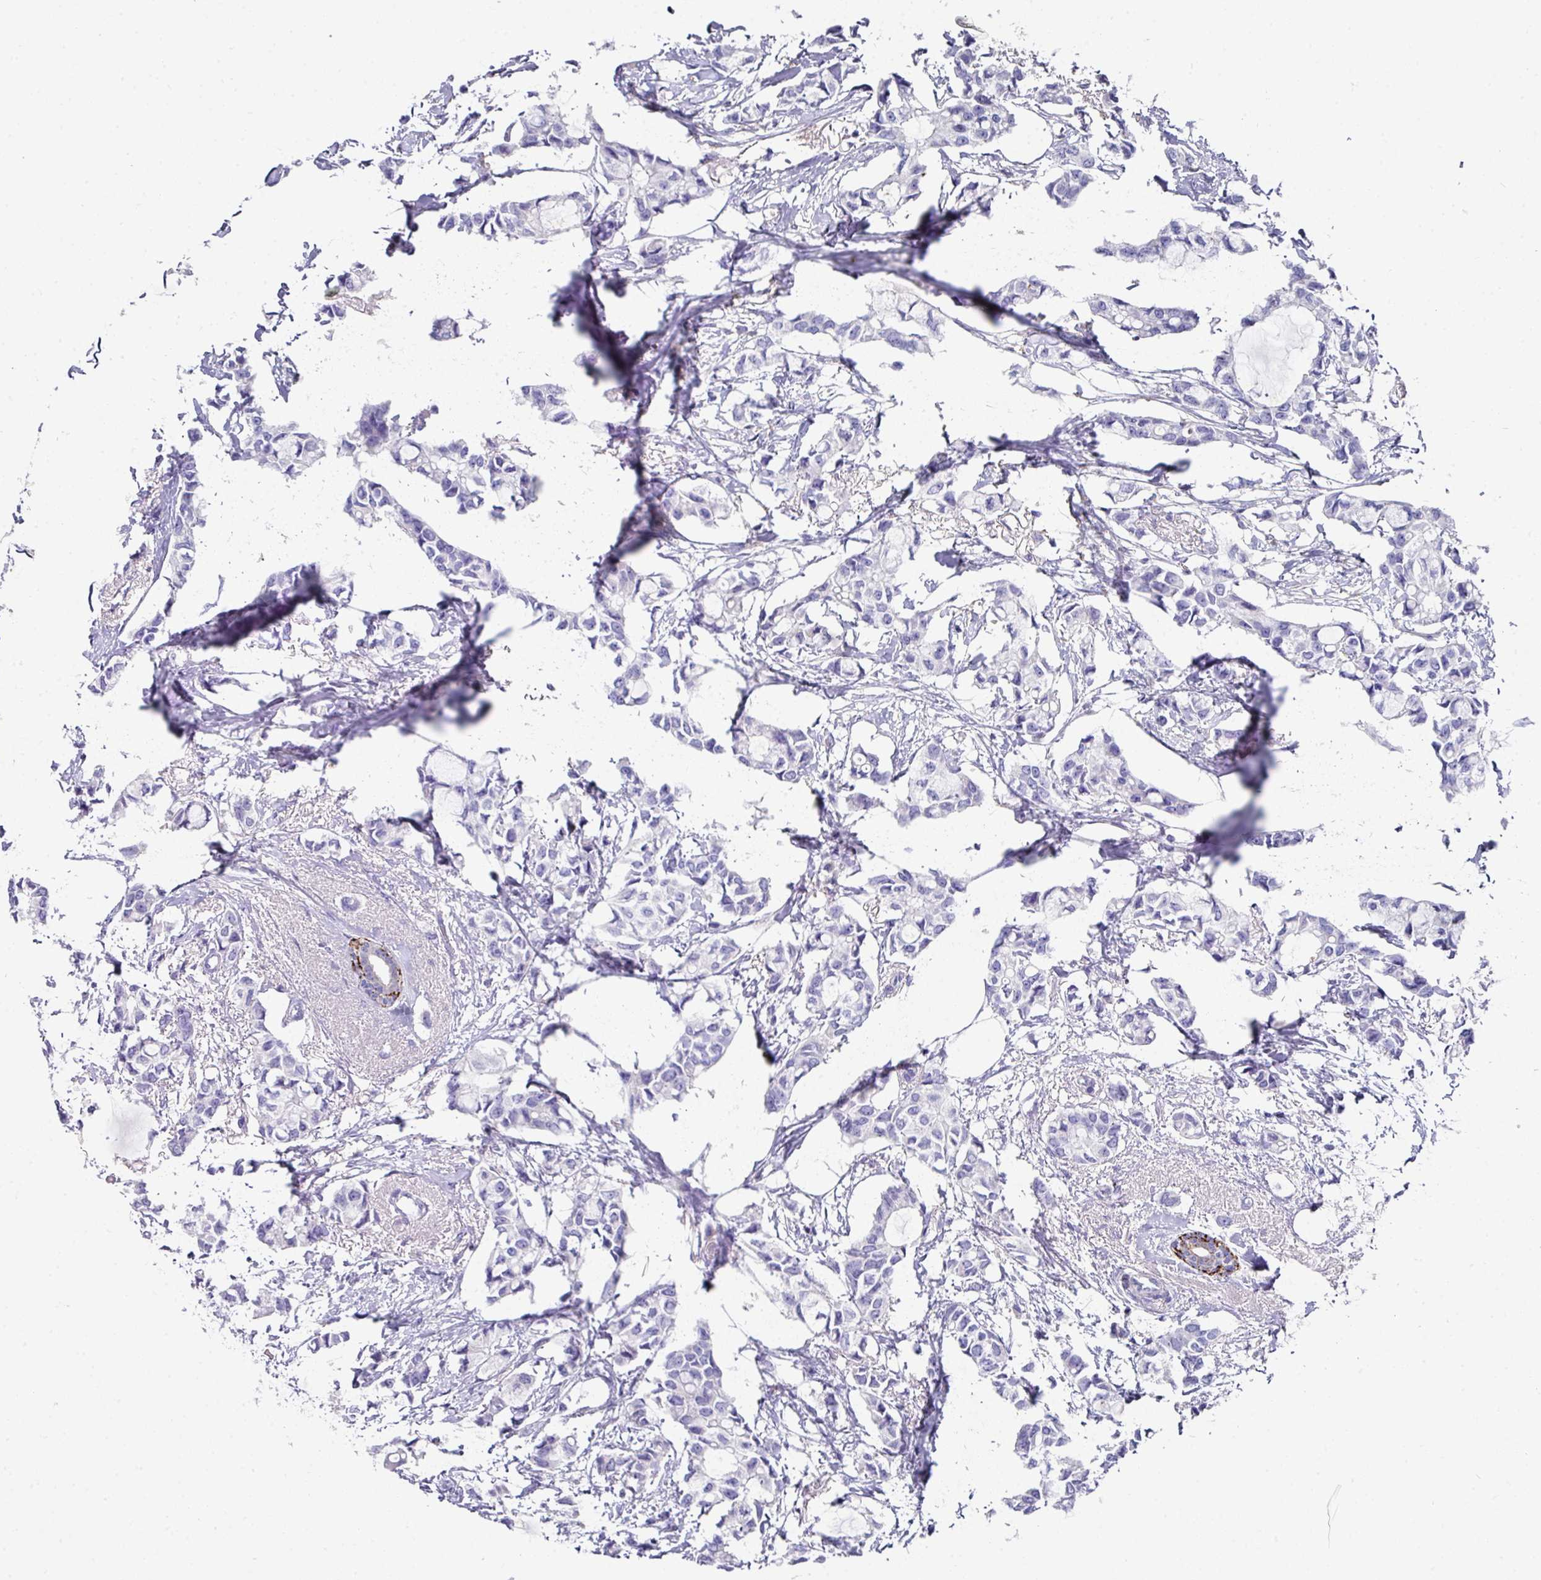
{"staining": {"intensity": "negative", "quantity": "none", "location": "none"}, "tissue": "breast cancer", "cell_type": "Tumor cells", "image_type": "cancer", "snomed": [{"axis": "morphology", "description": "Duct carcinoma"}, {"axis": "topography", "description": "Breast"}], "caption": "Tumor cells are negative for protein expression in human breast cancer (intraductal carcinoma).", "gene": "CLDN1", "patient": {"sex": "female", "age": 73}}